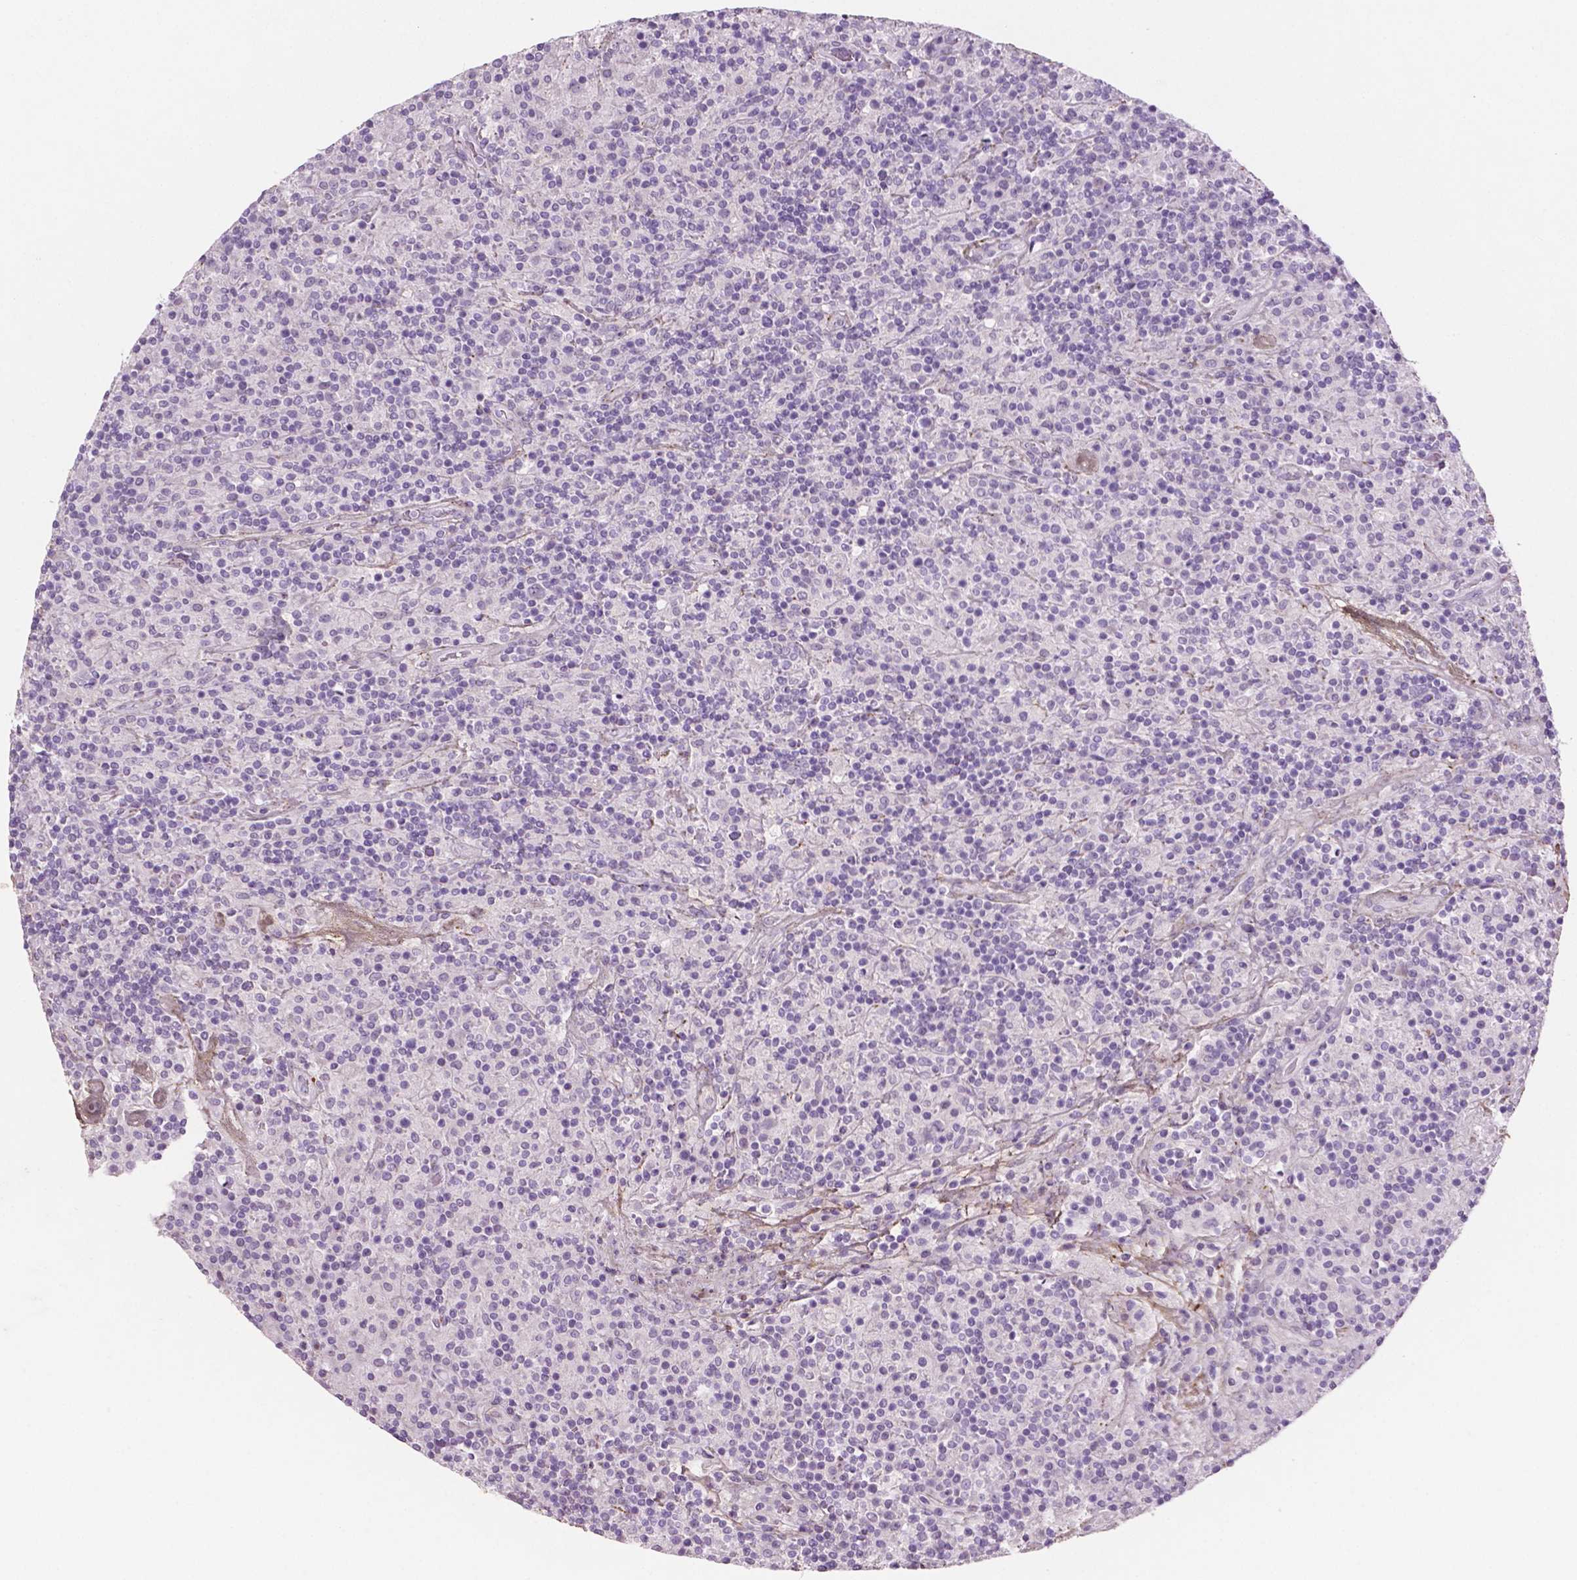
{"staining": {"intensity": "negative", "quantity": "none", "location": "none"}, "tissue": "lymphoma", "cell_type": "Tumor cells", "image_type": "cancer", "snomed": [{"axis": "morphology", "description": "Hodgkin's disease, NOS"}, {"axis": "topography", "description": "Lymph node"}], "caption": "Immunohistochemical staining of lymphoma demonstrates no significant positivity in tumor cells.", "gene": "DLG2", "patient": {"sex": "male", "age": 70}}